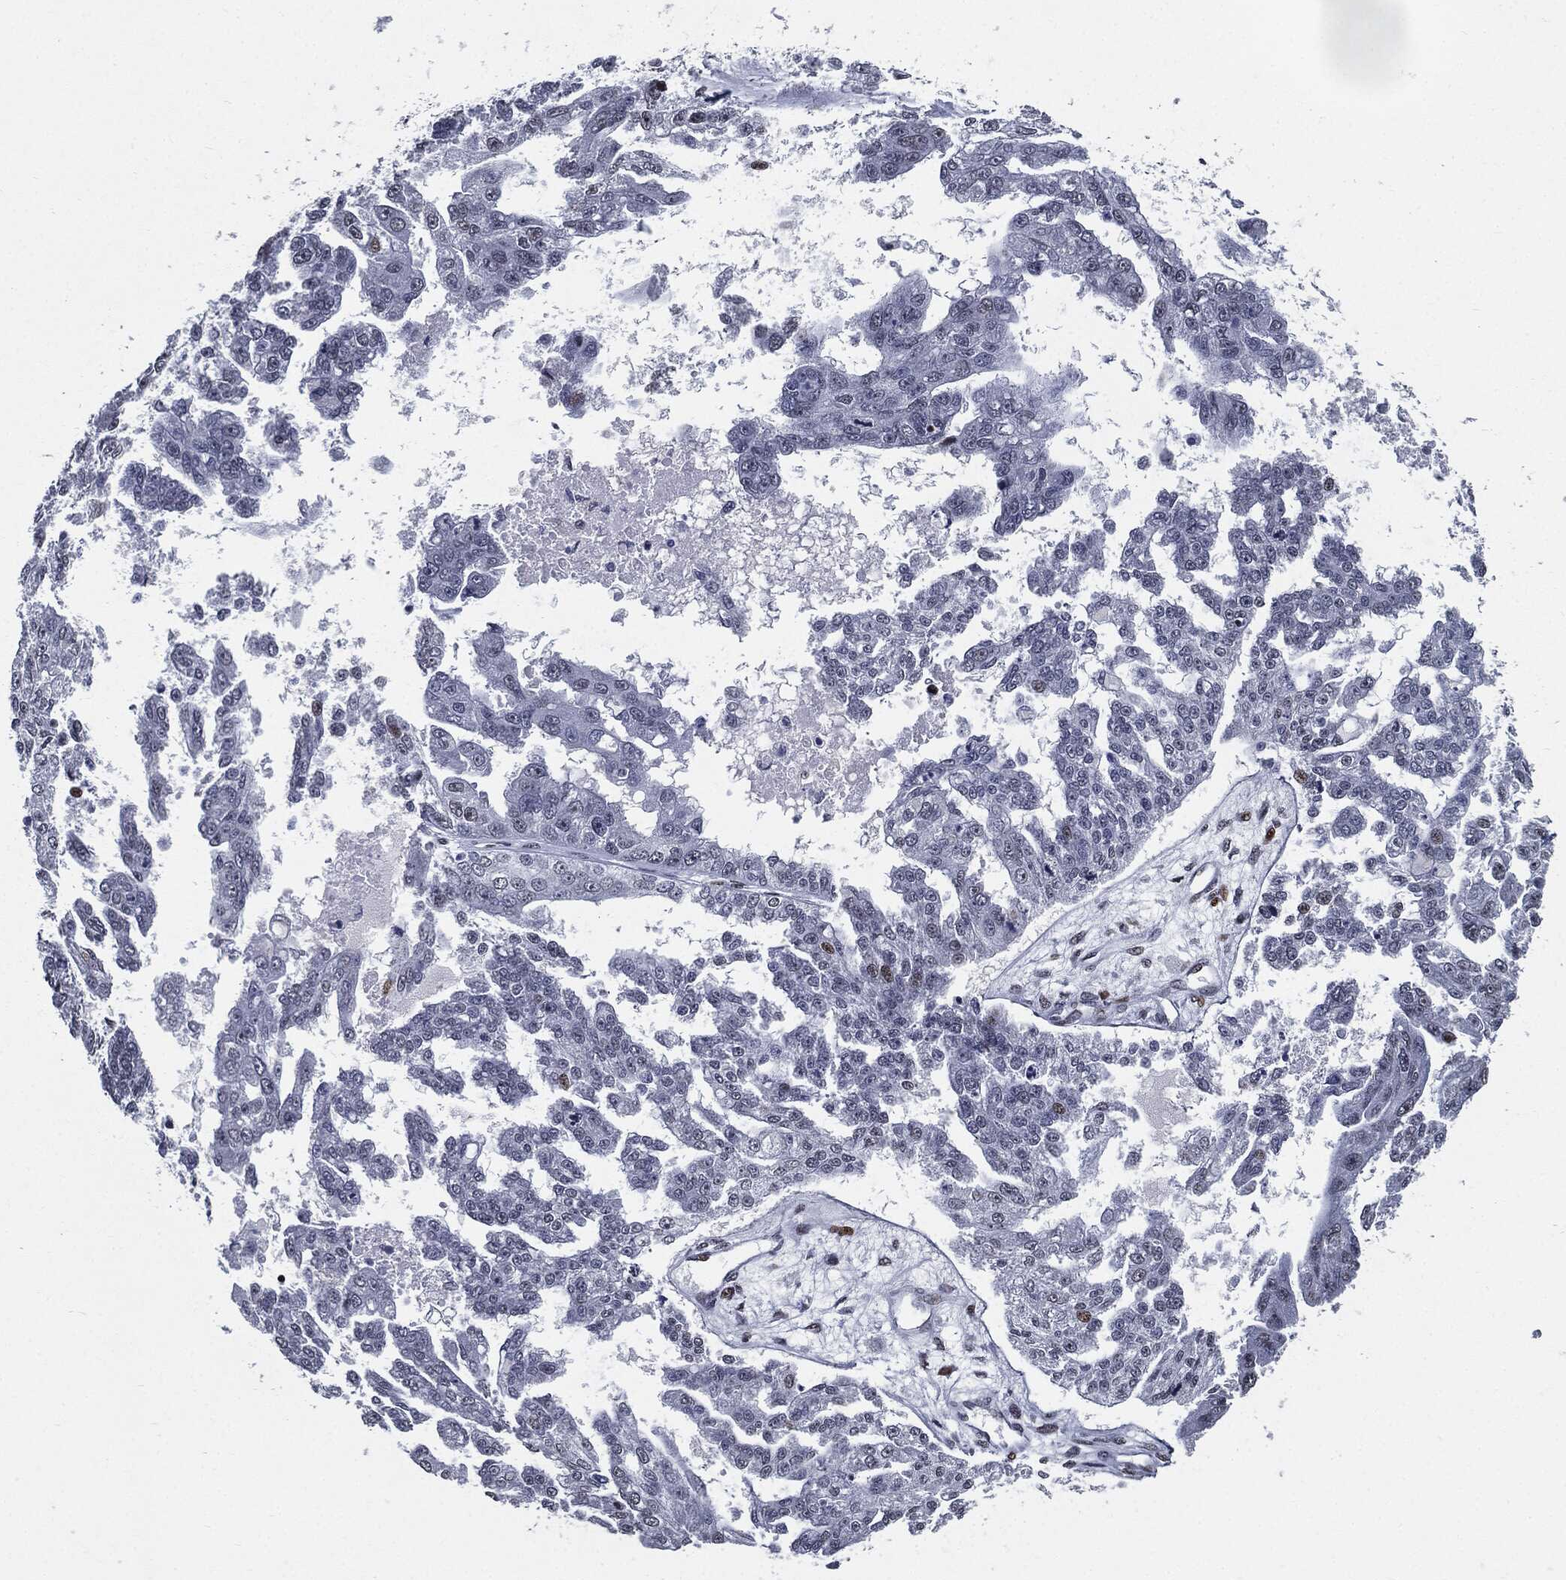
{"staining": {"intensity": "moderate", "quantity": ">75%", "location": "nuclear"}, "tissue": "ovarian cancer", "cell_type": "Tumor cells", "image_type": "cancer", "snomed": [{"axis": "morphology", "description": "Cystadenocarcinoma, serous, NOS"}, {"axis": "topography", "description": "Ovary"}], "caption": "A histopathology image of ovarian cancer (serous cystadenocarcinoma) stained for a protein shows moderate nuclear brown staining in tumor cells.", "gene": "ZFP91", "patient": {"sex": "female", "age": 58}}